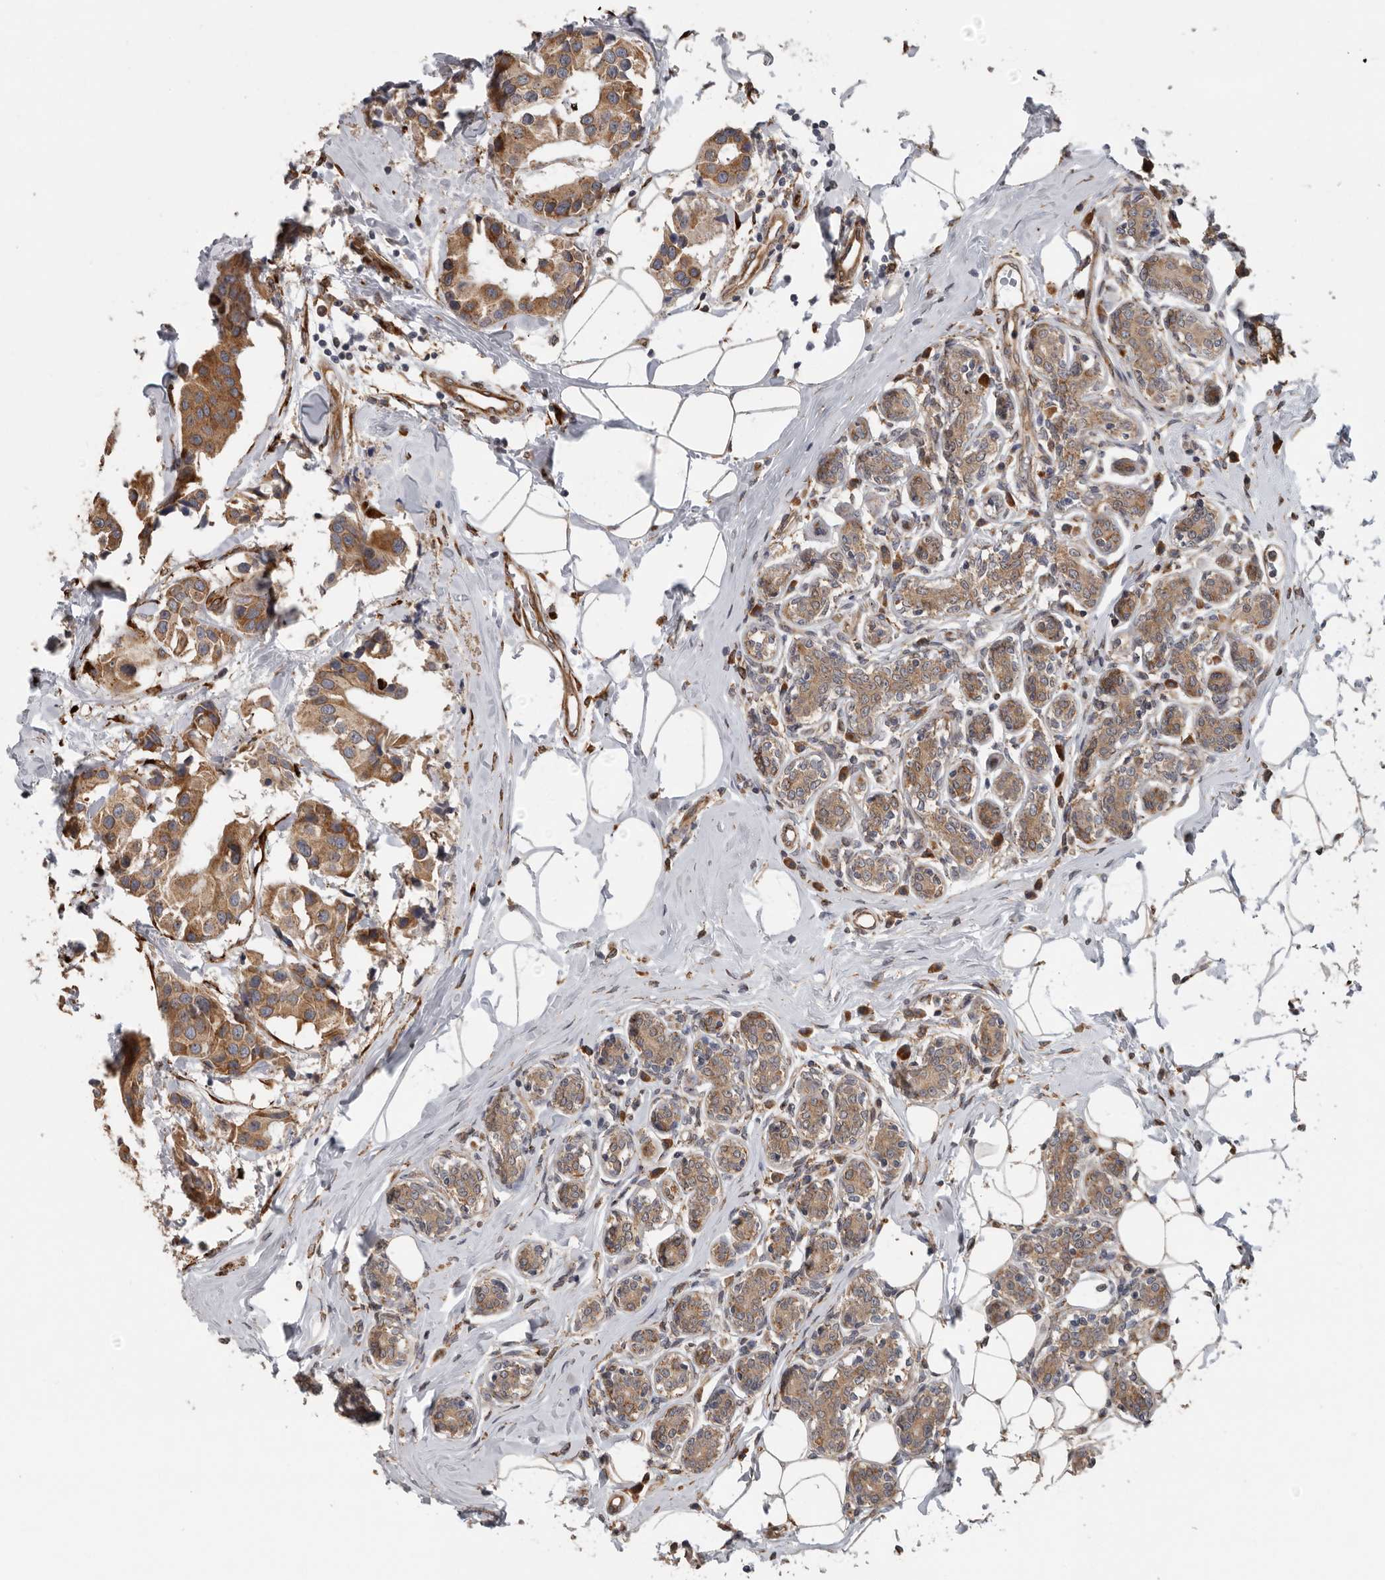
{"staining": {"intensity": "moderate", "quantity": ">75%", "location": "cytoplasmic/membranous"}, "tissue": "breast cancer", "cell_type": "Tumor cells", "image_type": "cancer", "snomed": [{"axis": "morphology", "description": "Normal tissue, NOS"}, {"axis": "morphology", "description": "Duct carcinoma"}, {"axis": "topography", "description": "Breast"}], "caption": "Immunohistochemistry (IHC) staining of breast cancer, which reveals medium levels of moderate cytoplasmic/membranous expression in approximately >75% of tumor cells indicating moderate cytoplasmic/membranous protein expression. The staining was performed using DAB (brown) for protein detection and nuclei were counterstained in hematoxylin (blue).", "gene": "CEP350", "patient": {"sex": "female", "age": 39}}